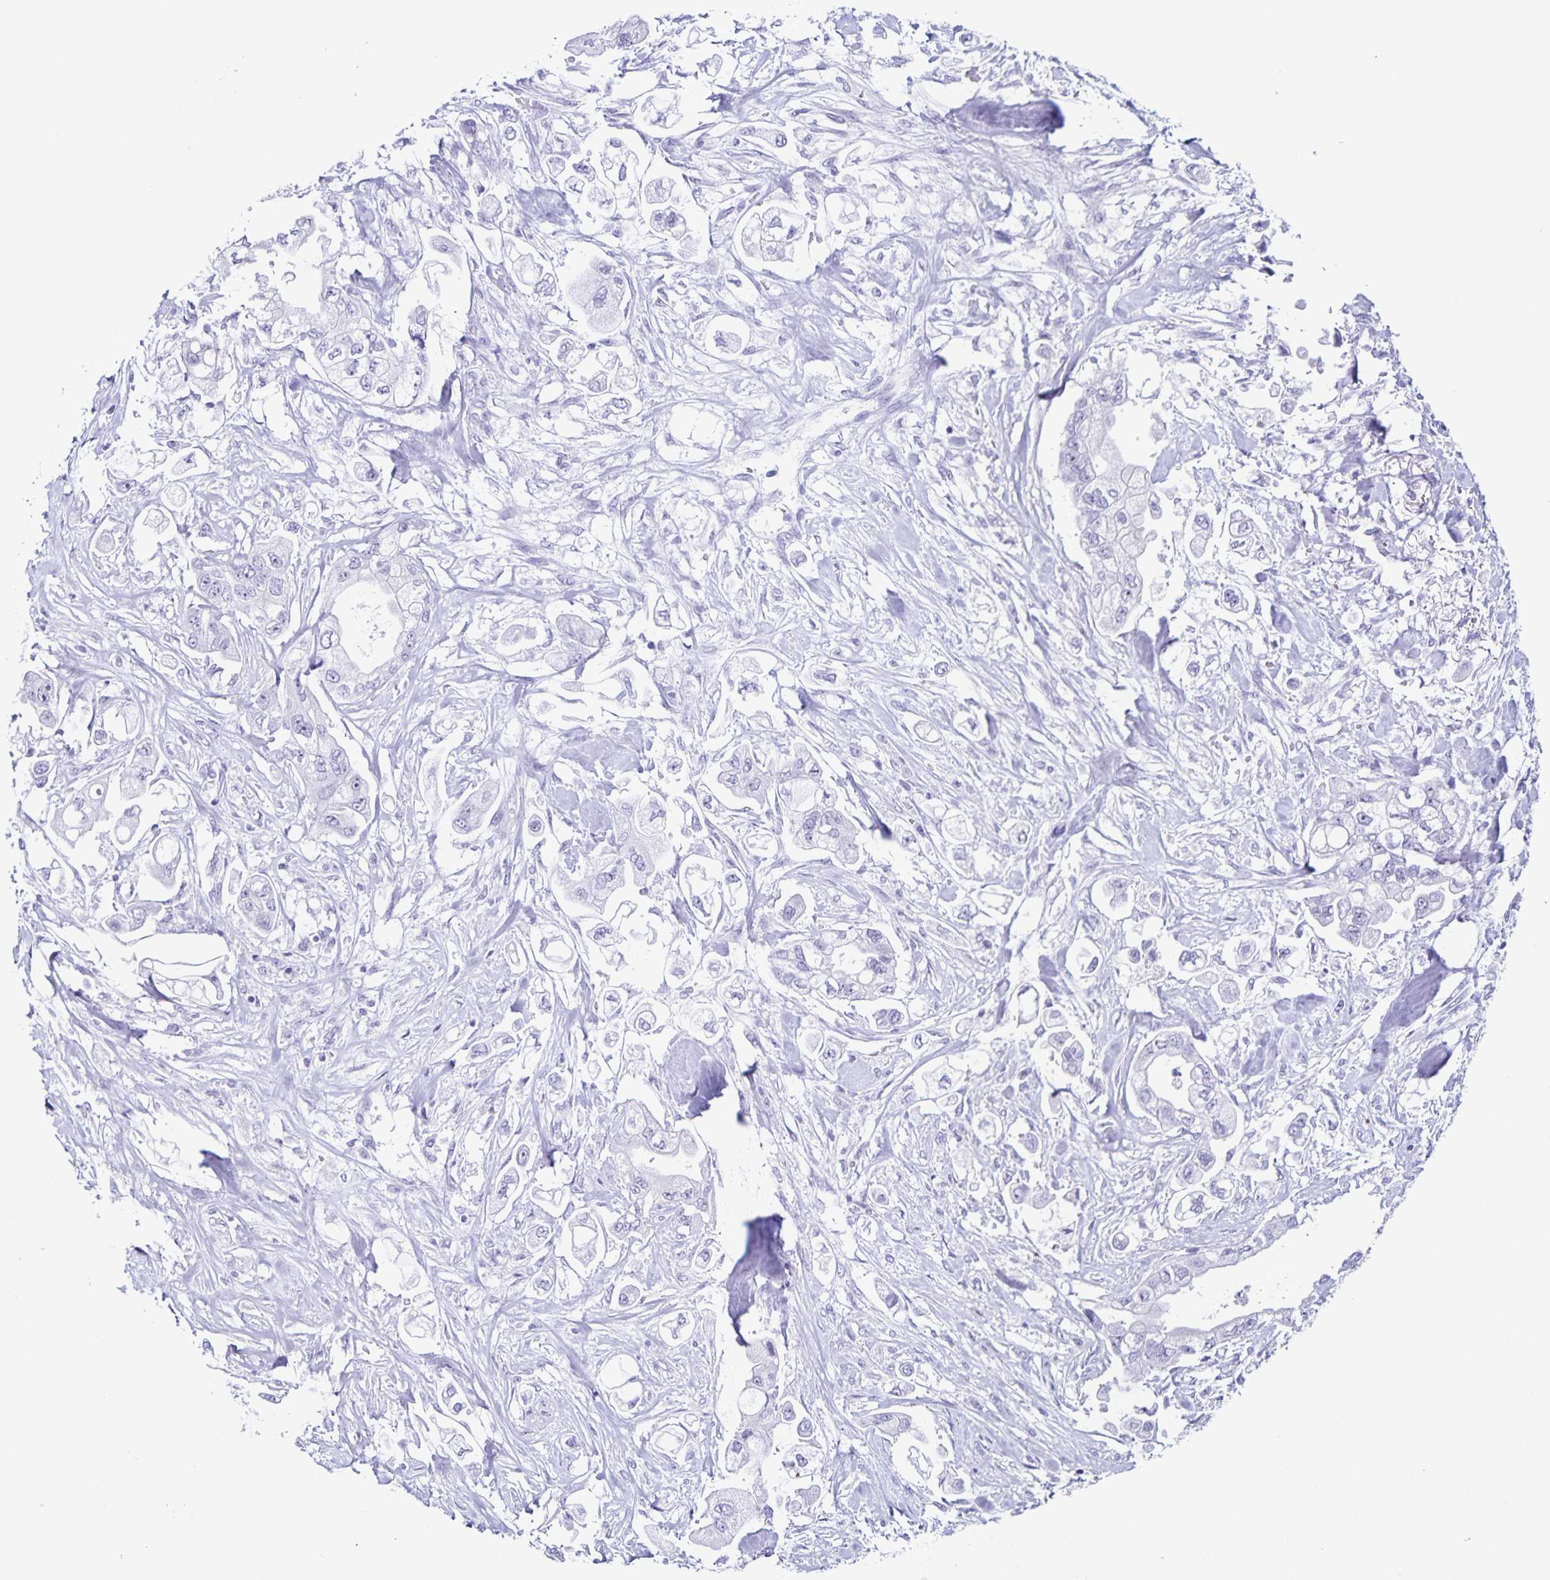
{"staining": {"intensity": "negative", "quantity": "none", "location": "none"}, "tissue": "stomach cancer", "cell_type": "Tumor cells", "image_type": "cancer", "snomed": [{"axis": "morphology", "description": "Adenocarcinoma, NOS"}, {"axis": "topography", "description": "Stomach"}], "caption": "This histopathology image is of adenocarcinoma (stomach) stained with immunohistochemistry to label a protein in brown with the nuclei are counter-stained blue. There is no staining in tumor cells.", "gene": "FAM170A", "patient": {"sex": "male", "age": 62}}